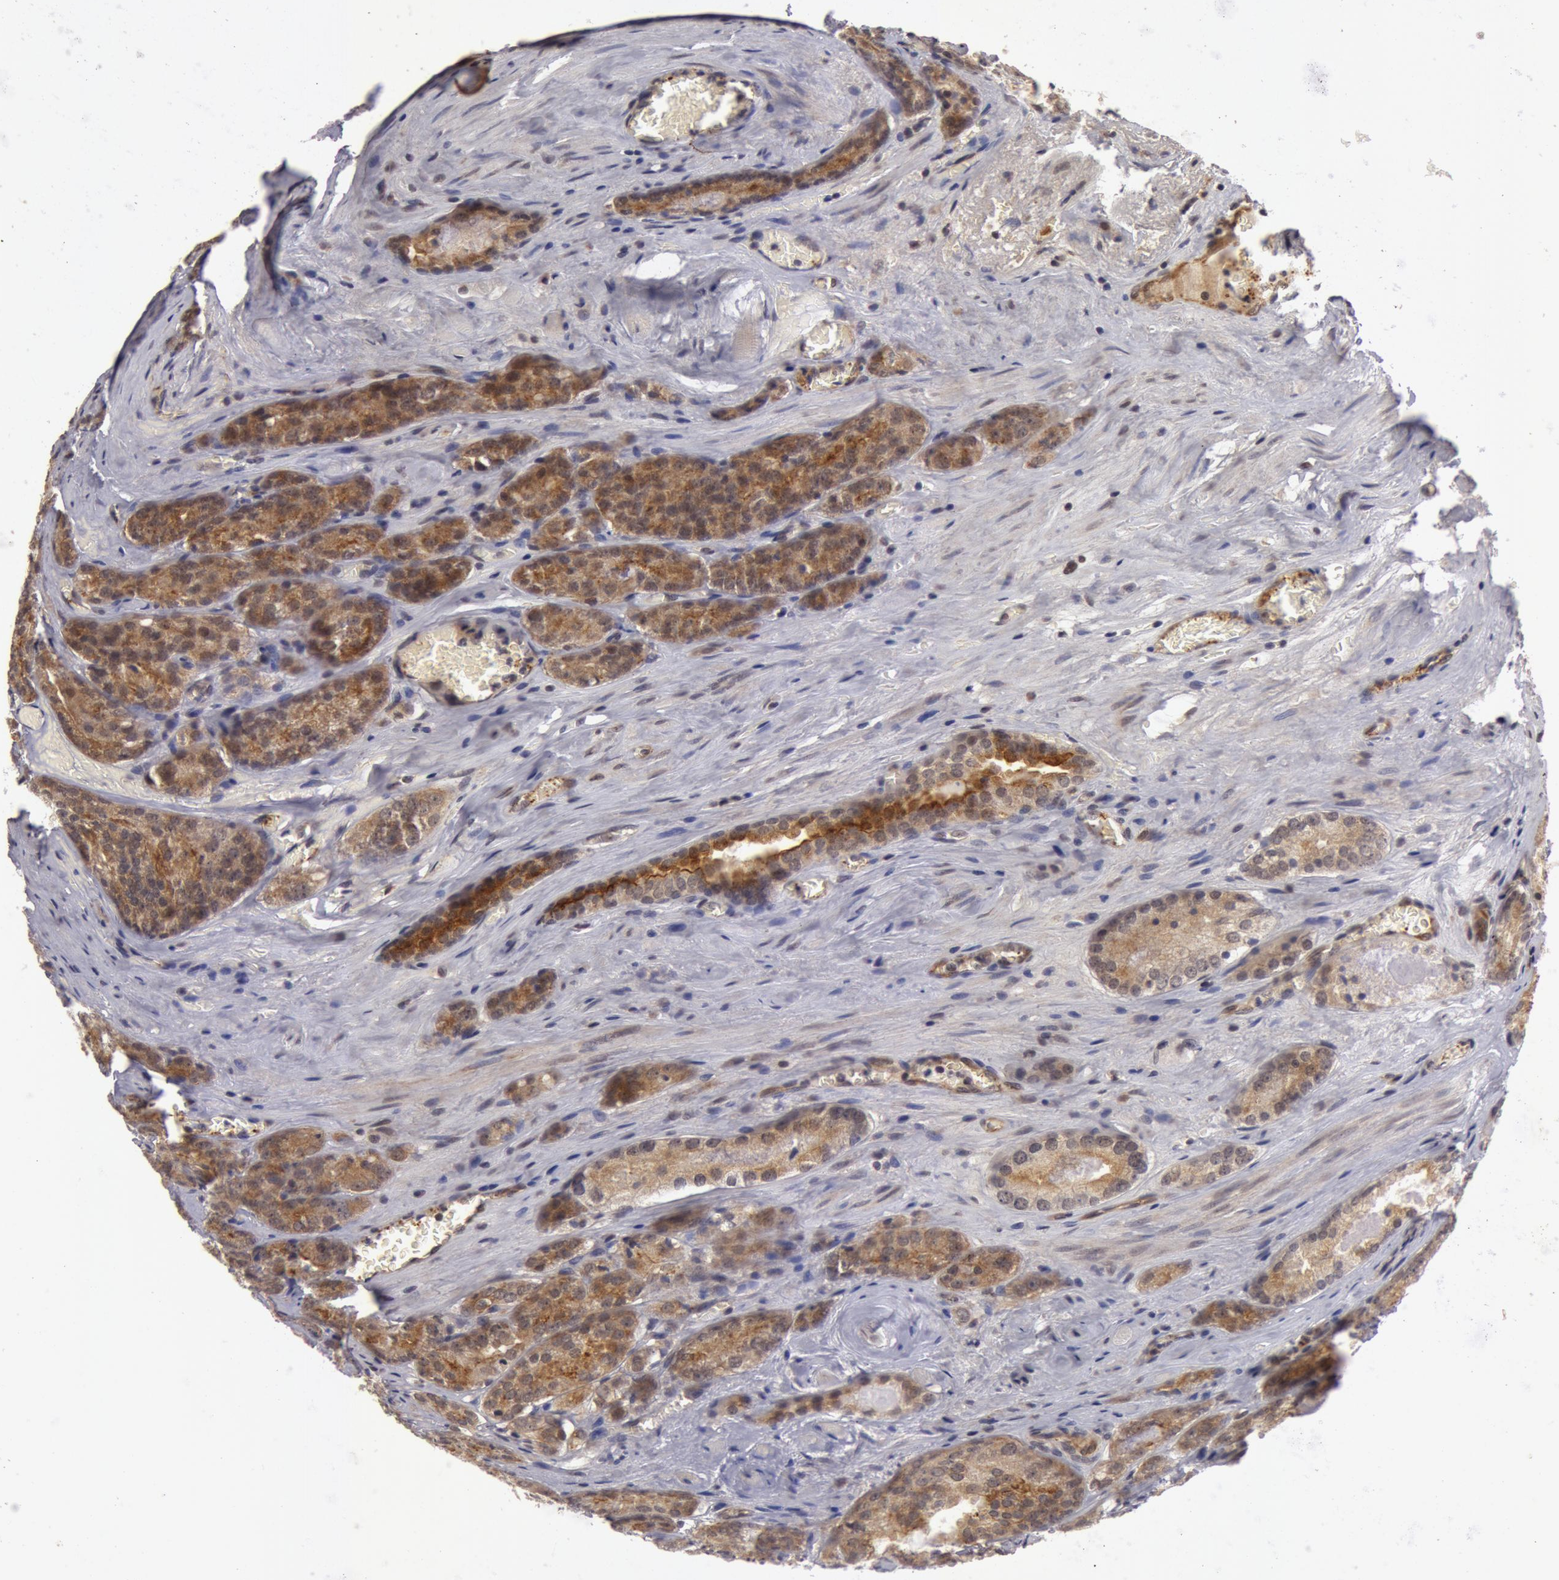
{"staining": {"intensity": "strong", "quantity": "25%-75%", "location": "cytoplasmic/membranous"}, "tissue": "prostate cancer", "cell_type": "Tumor cells", "image_type": "cancer", "snomed": [{"axis": "morphology", "description": "Adenocarcinoma, Medium grade"}, {"axis": "topography", "description": "Prostate"}], "caption": "Immunohistochemical staining of human prostate cancer (medium-grade adenocarcinoma) shows high levels of strong cytoplasmic/membranous expression in approximately 25%-75% of tumor cells.", "gene": "SYTL4", "patient": {"sex": "male", "age": 60}}